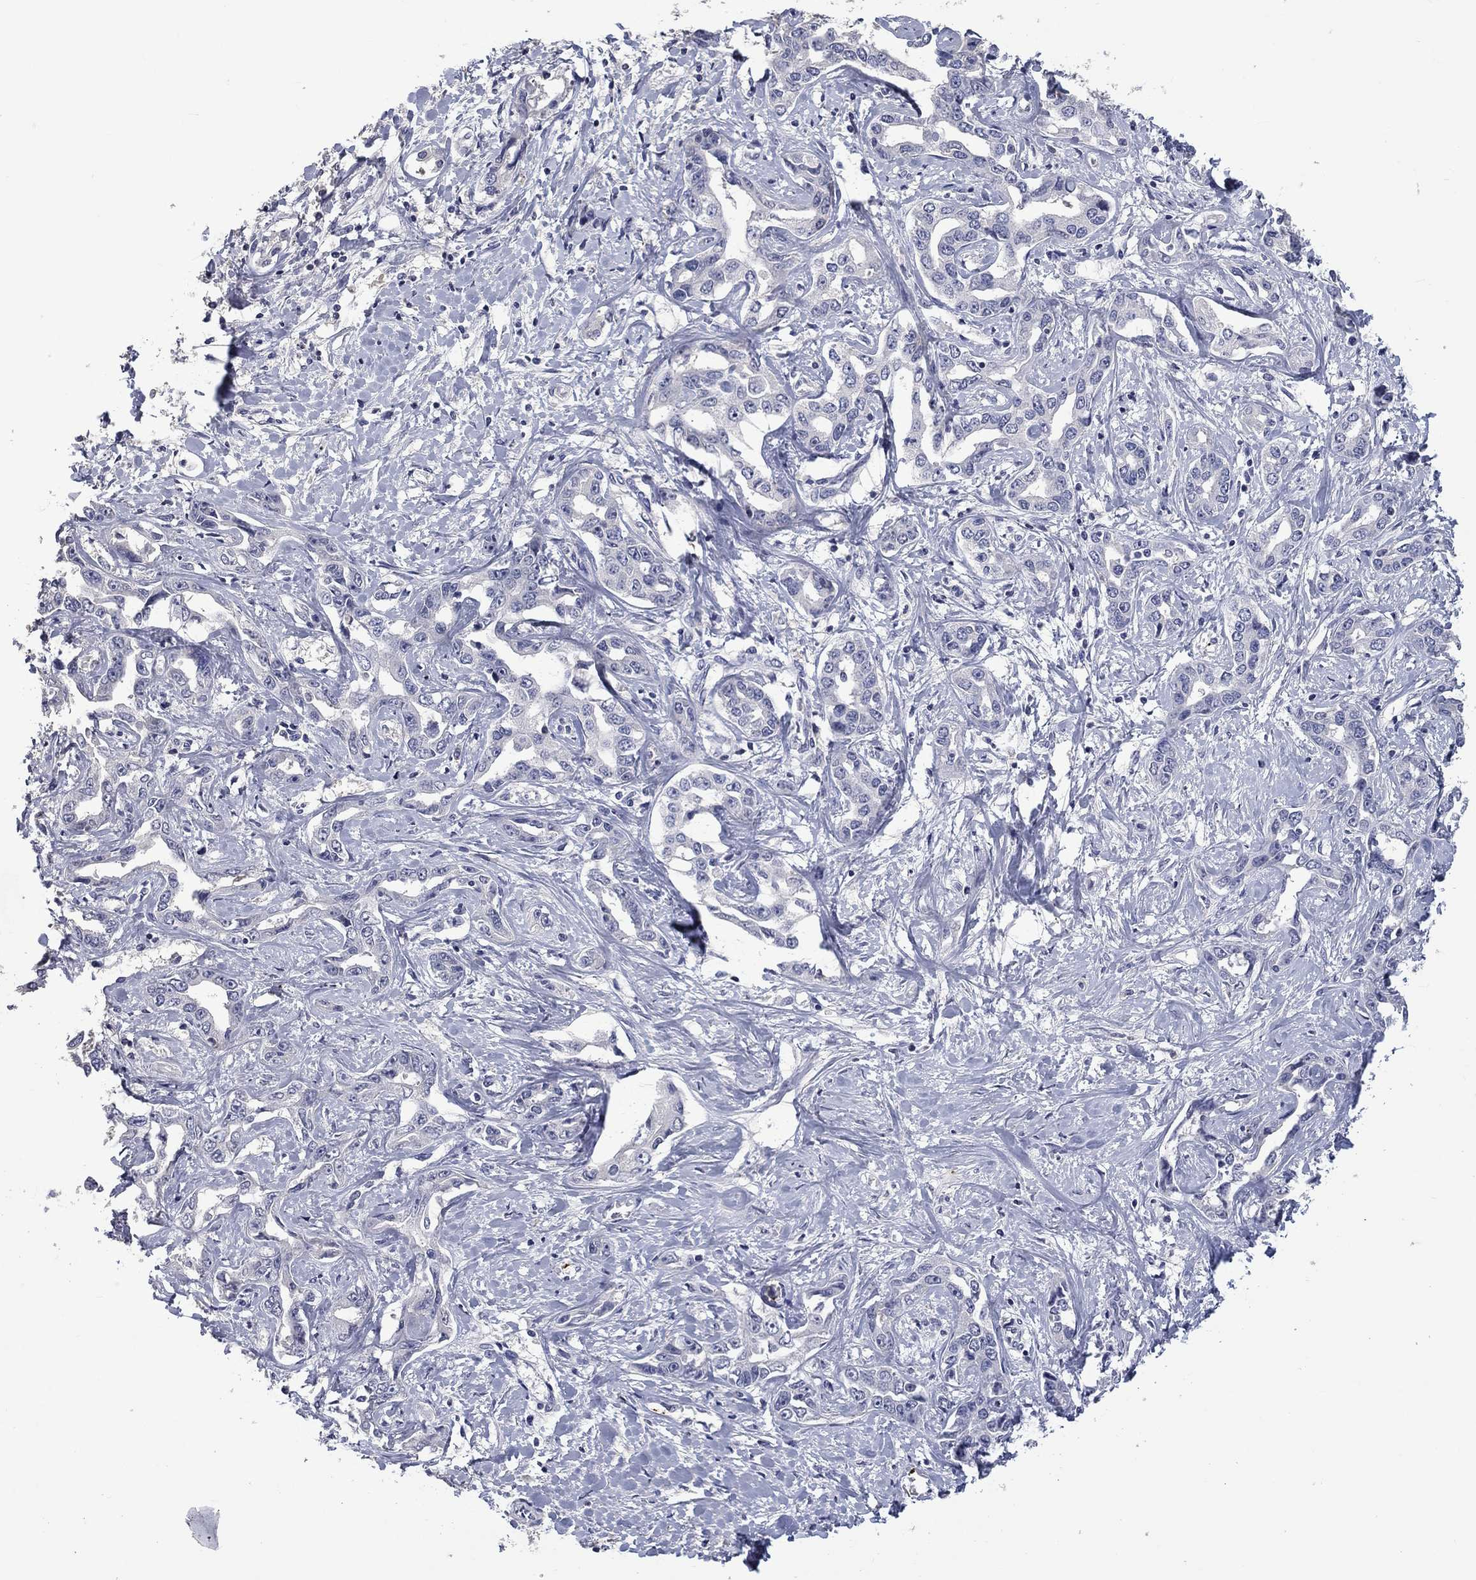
{"staining": {"intensity": "negative", "quantity": "none", "location": "none"}, "tissue": "liver cancer", "cell_type": "Tumor cells", "image_type": "cancer", "snomed": [{"axis": "morphology", "description": "Cholangiocarcinoma"}, {"axis": "topography", "description": "Liver"}], "caption": "Liver cancer was stained to show a protein in brown. There is no significant positivity in tumor cells. Brightfield microscopy of immunohistochemistry (IHC) stained with DAB (3,3'-diaminobenzidine) (brown) and hematoxylin (blue), captured at high magnification.", "gene": "PLEK", "patient": {"sex": "male", "age": 59}}